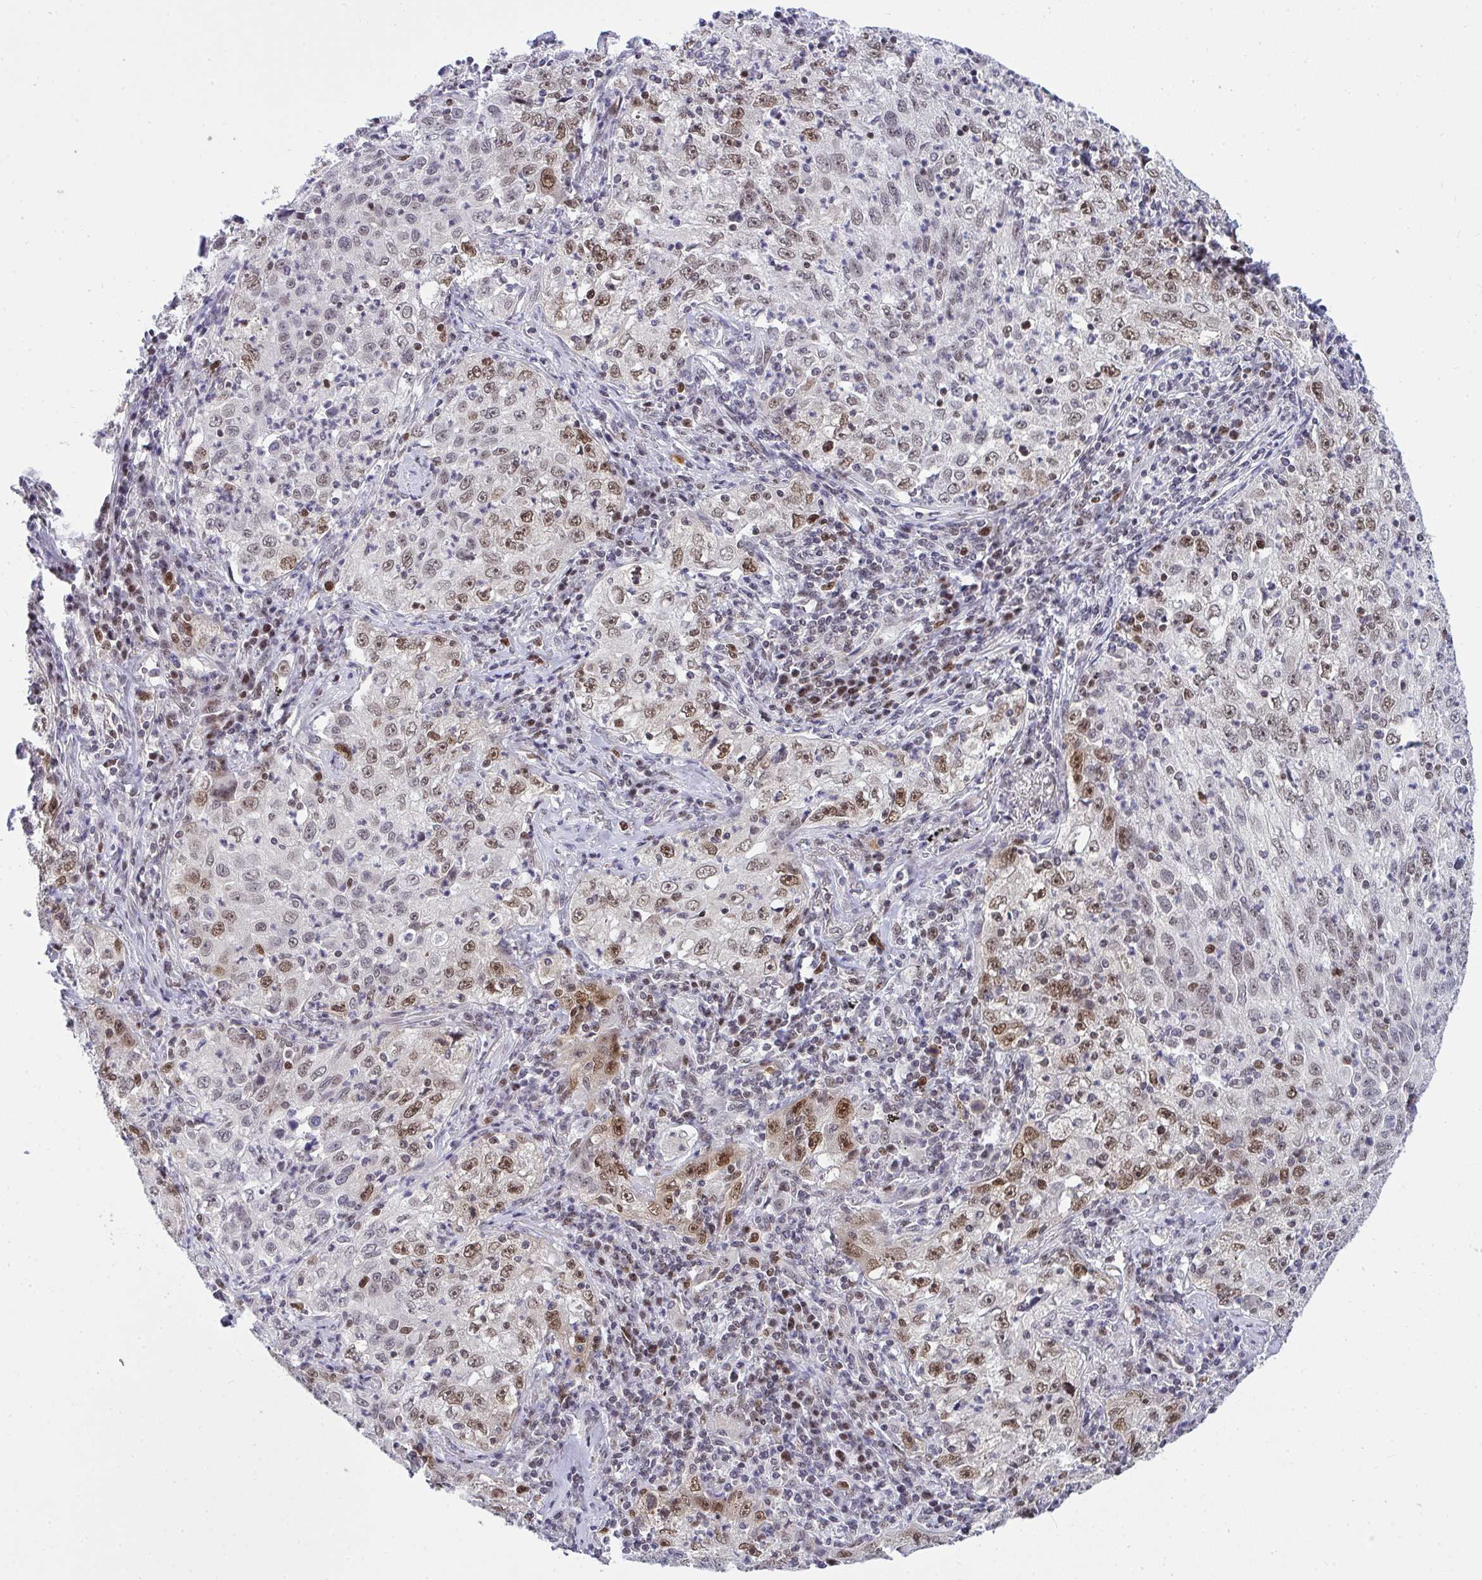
{"staining": {"intensity": "moderate", "quantity": "<25%", "location": "nuclear"}, "tissue": "lung cancer", "cell_type": "Tumor cells", "image_type": "cancer", "snomed": [{"axis": "morphology", "description": "Squamous cell carcinoma, NOS"}, {"axis": "topography", "description": "Lung"}], "caption": "Moderate nuclear expression for a protein is seen in approximately <25% of tumor cells of lung cancer (squamous cell carcinoma) using IHC.", "gene": "RFC4", "patient": {"sex": "male", "age": 71}}